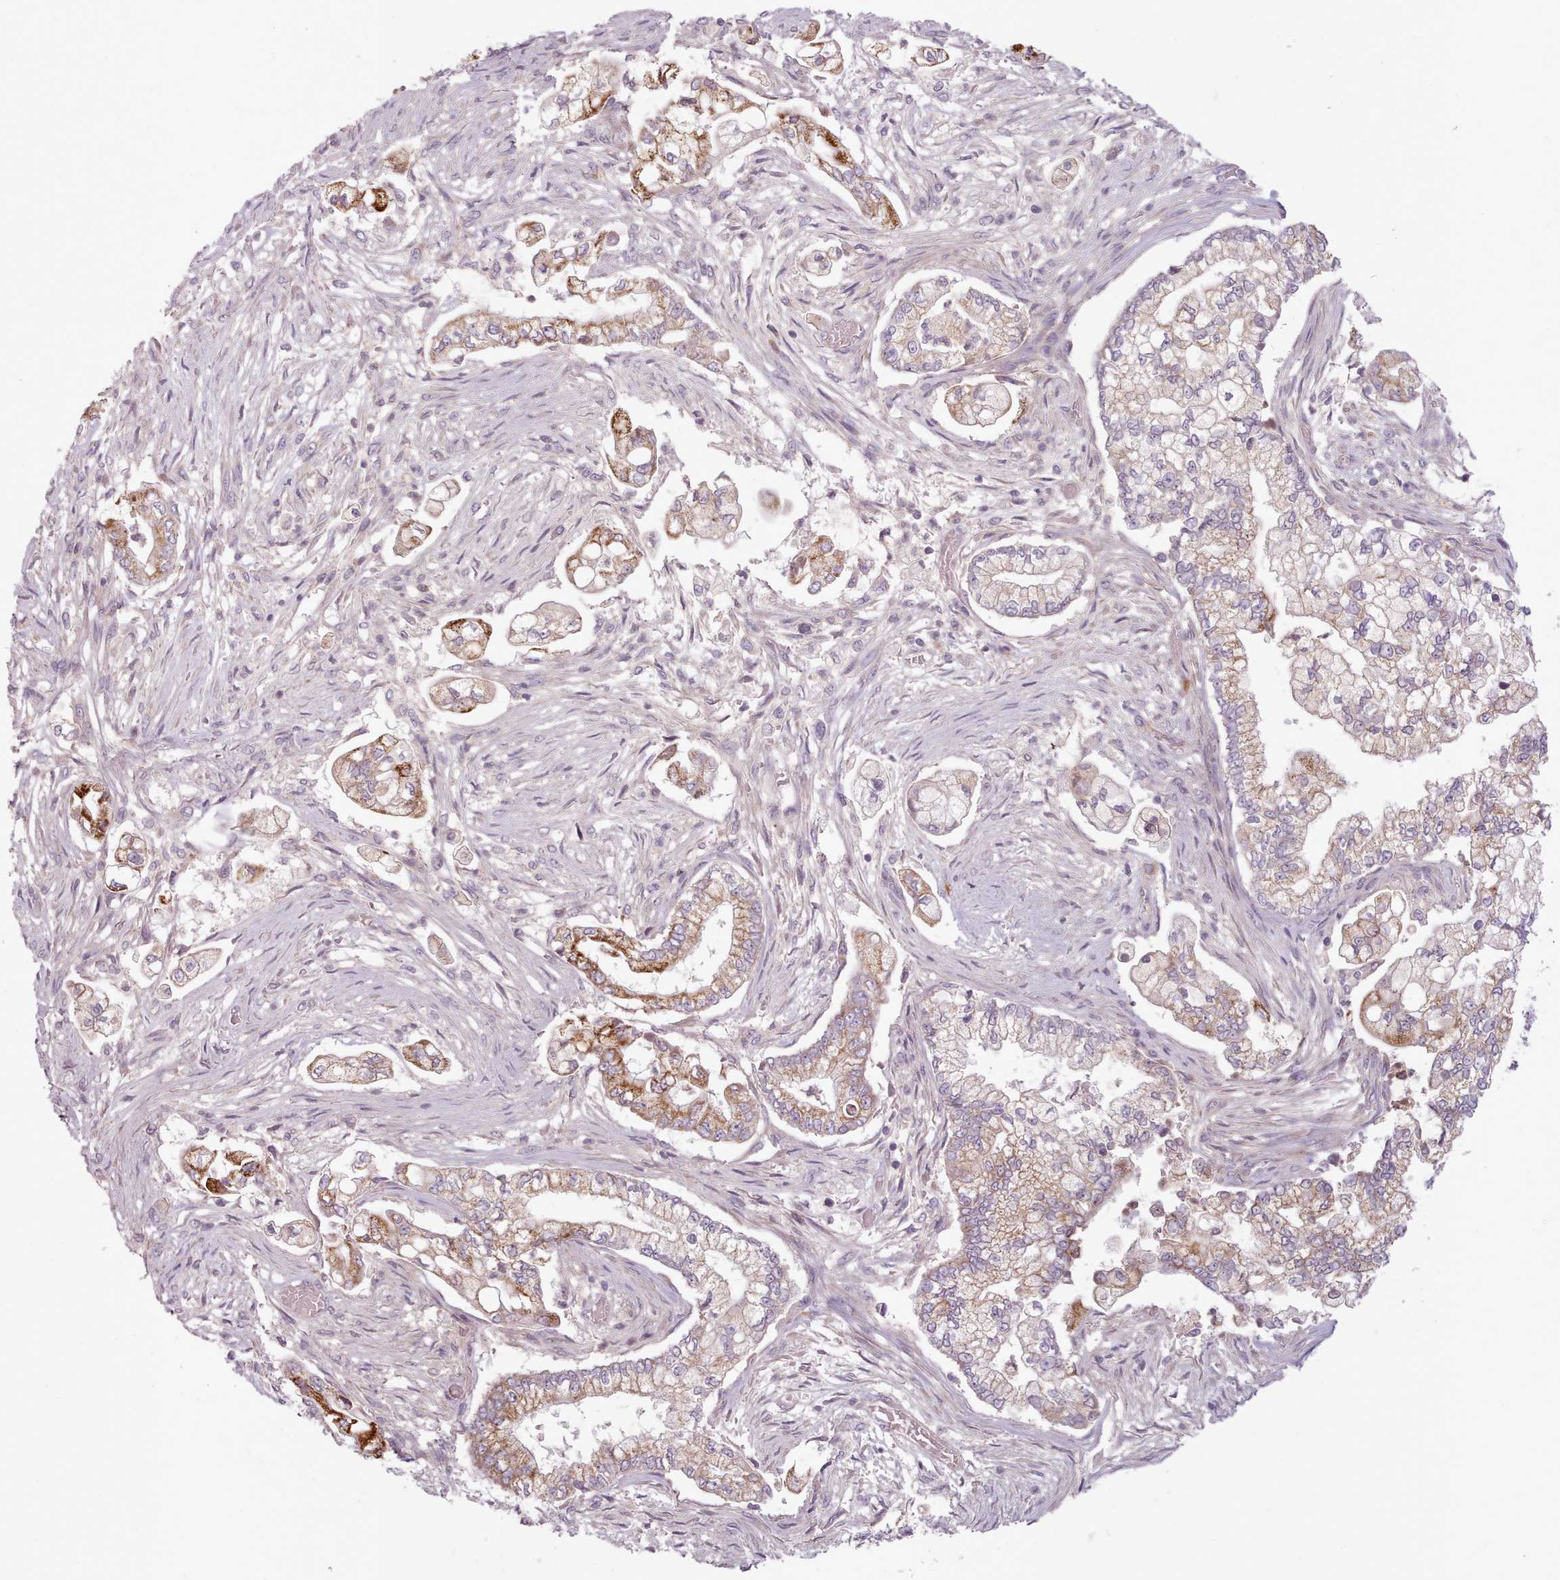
{"staining": {"intensity": "moderate", "quantity": "25%-75%", "location": "cytoplasmic/membranous"}, "tissue": "pancreatic cancer", "cell_type": "Tumor cells", "image_type": "cancer", "snomed": [{"axis": "morphology", "description": "Adenocarcinoma, NOS"}, {"axis": "topography", "description": "Pancreas"}], "caption": "Immunohistochemistry of human pancreatic cancer (adenocarcinoma) exhibits medium levels of moderate cytoplasmic/membranous staining in about 25%-75% of tumor cells.", "gene": "LAPTM5", "patient": {"sex": "female", "age": 69}}